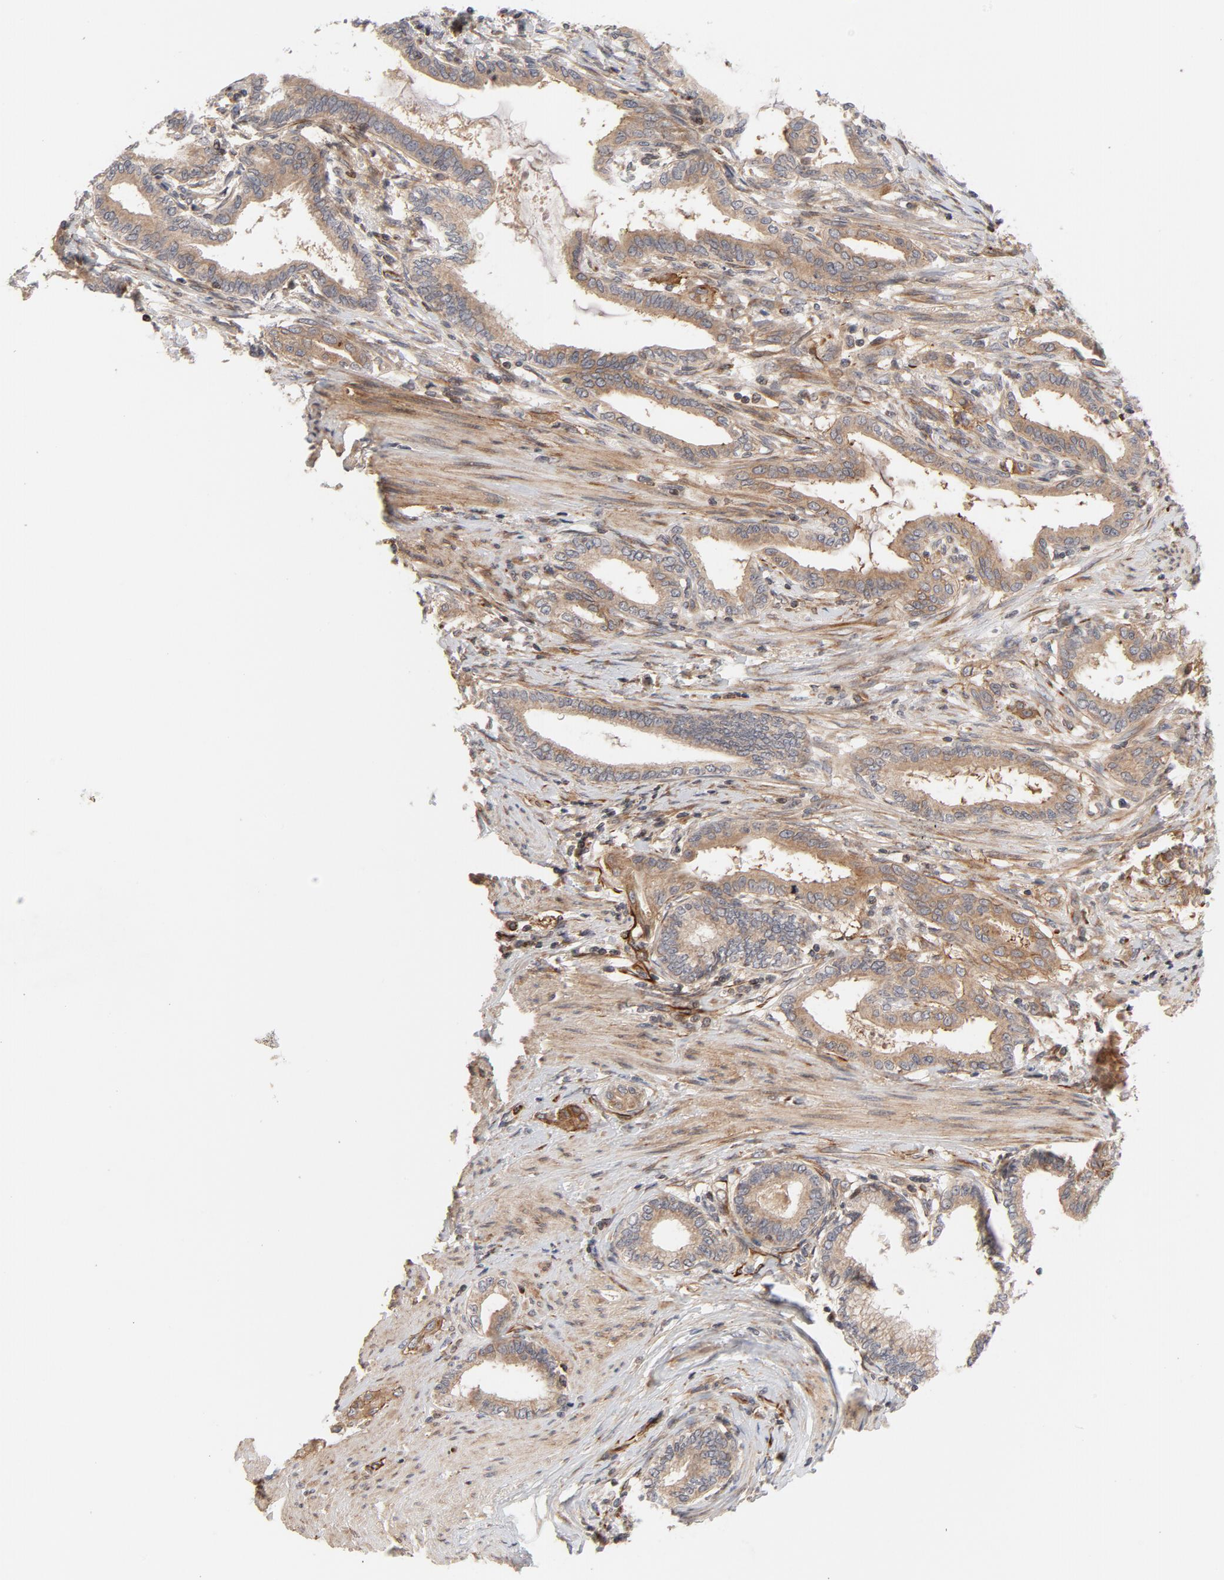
{"staining": {"intensity": "moderate", "quantity": ">75%", "location": "cytoplasmic/membranous"}, "tissue": "pancreatic cancer", "cell_type": "Tumor cells", "image_type": "cancer", "snomed": [{"axis": "morphology", "description": "Adenocarcinoma, NOS"}, {"axis": "topography", "description": "Pancreas"}], "caption": "Immunohistochemistry (DAB) staining of pancreatic cancer (adenocarcinoma) exhibits moderate cytoplasmic/membranous protein positivity in approximately >75% of tumor cells.", "gene": "DNAAF2", "patient": {"sex": "female", "age": 64}}